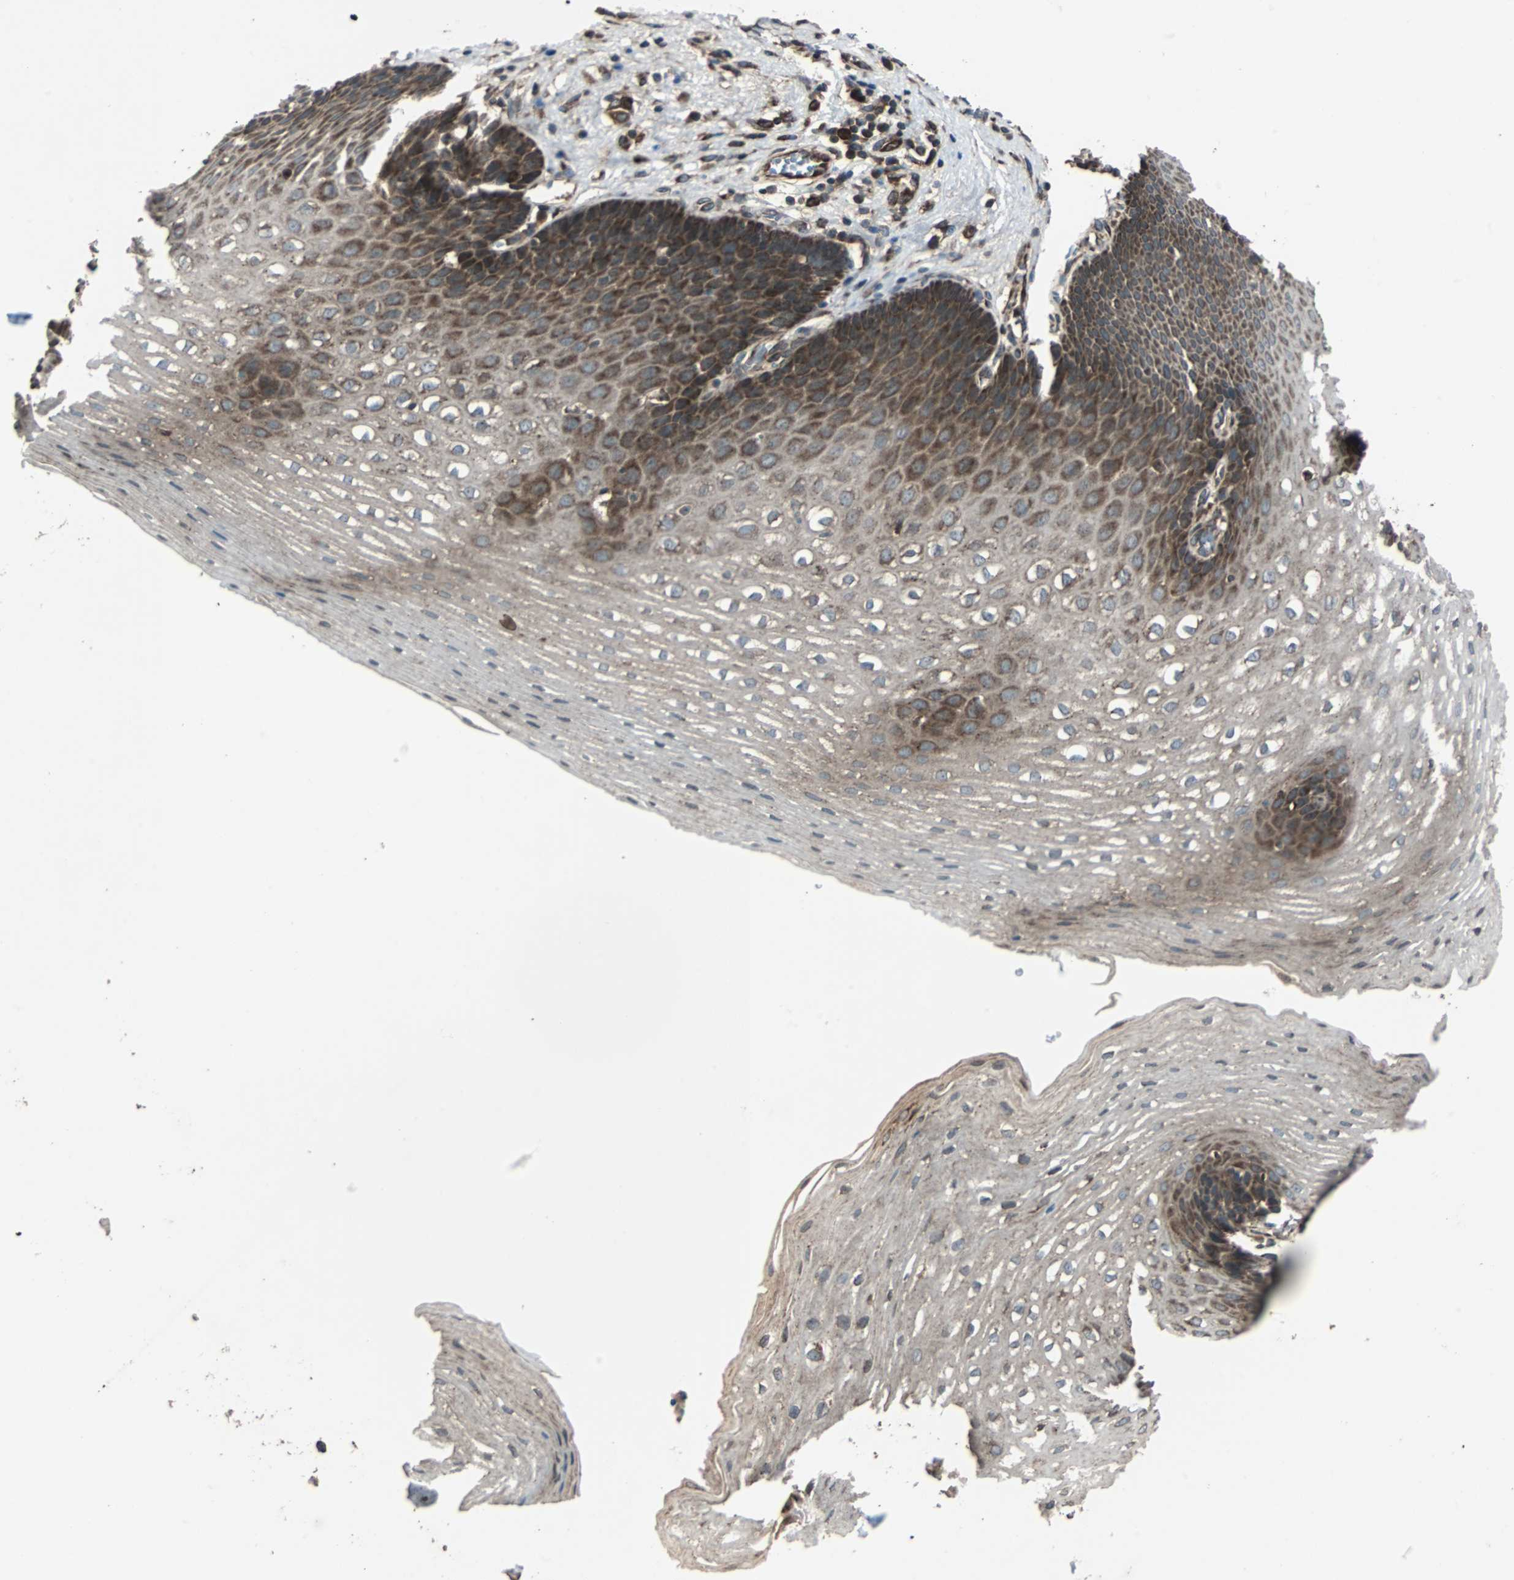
{"staining": {"intensity": "strong", "quantity": "25%-75%", "location": "cytoplasmic/membranous"}, "tissue": "esophagus", "cell_type": "Squamous epithelial cells", "image_type": "normal", "snomed": [{"axis": "morphology", "description": "Normal tissue, NOS"}, {"axis": "topography", "description": "Esophagus"}], "caption": "Squamous epithelial cells demonstrate high levels of strong cytoplasmic/membranous expression in approximately 25%-75% of cells in normal human esophagus.", "gene": "RAB7A", "patient": {"sex": "male", "age": 48}}